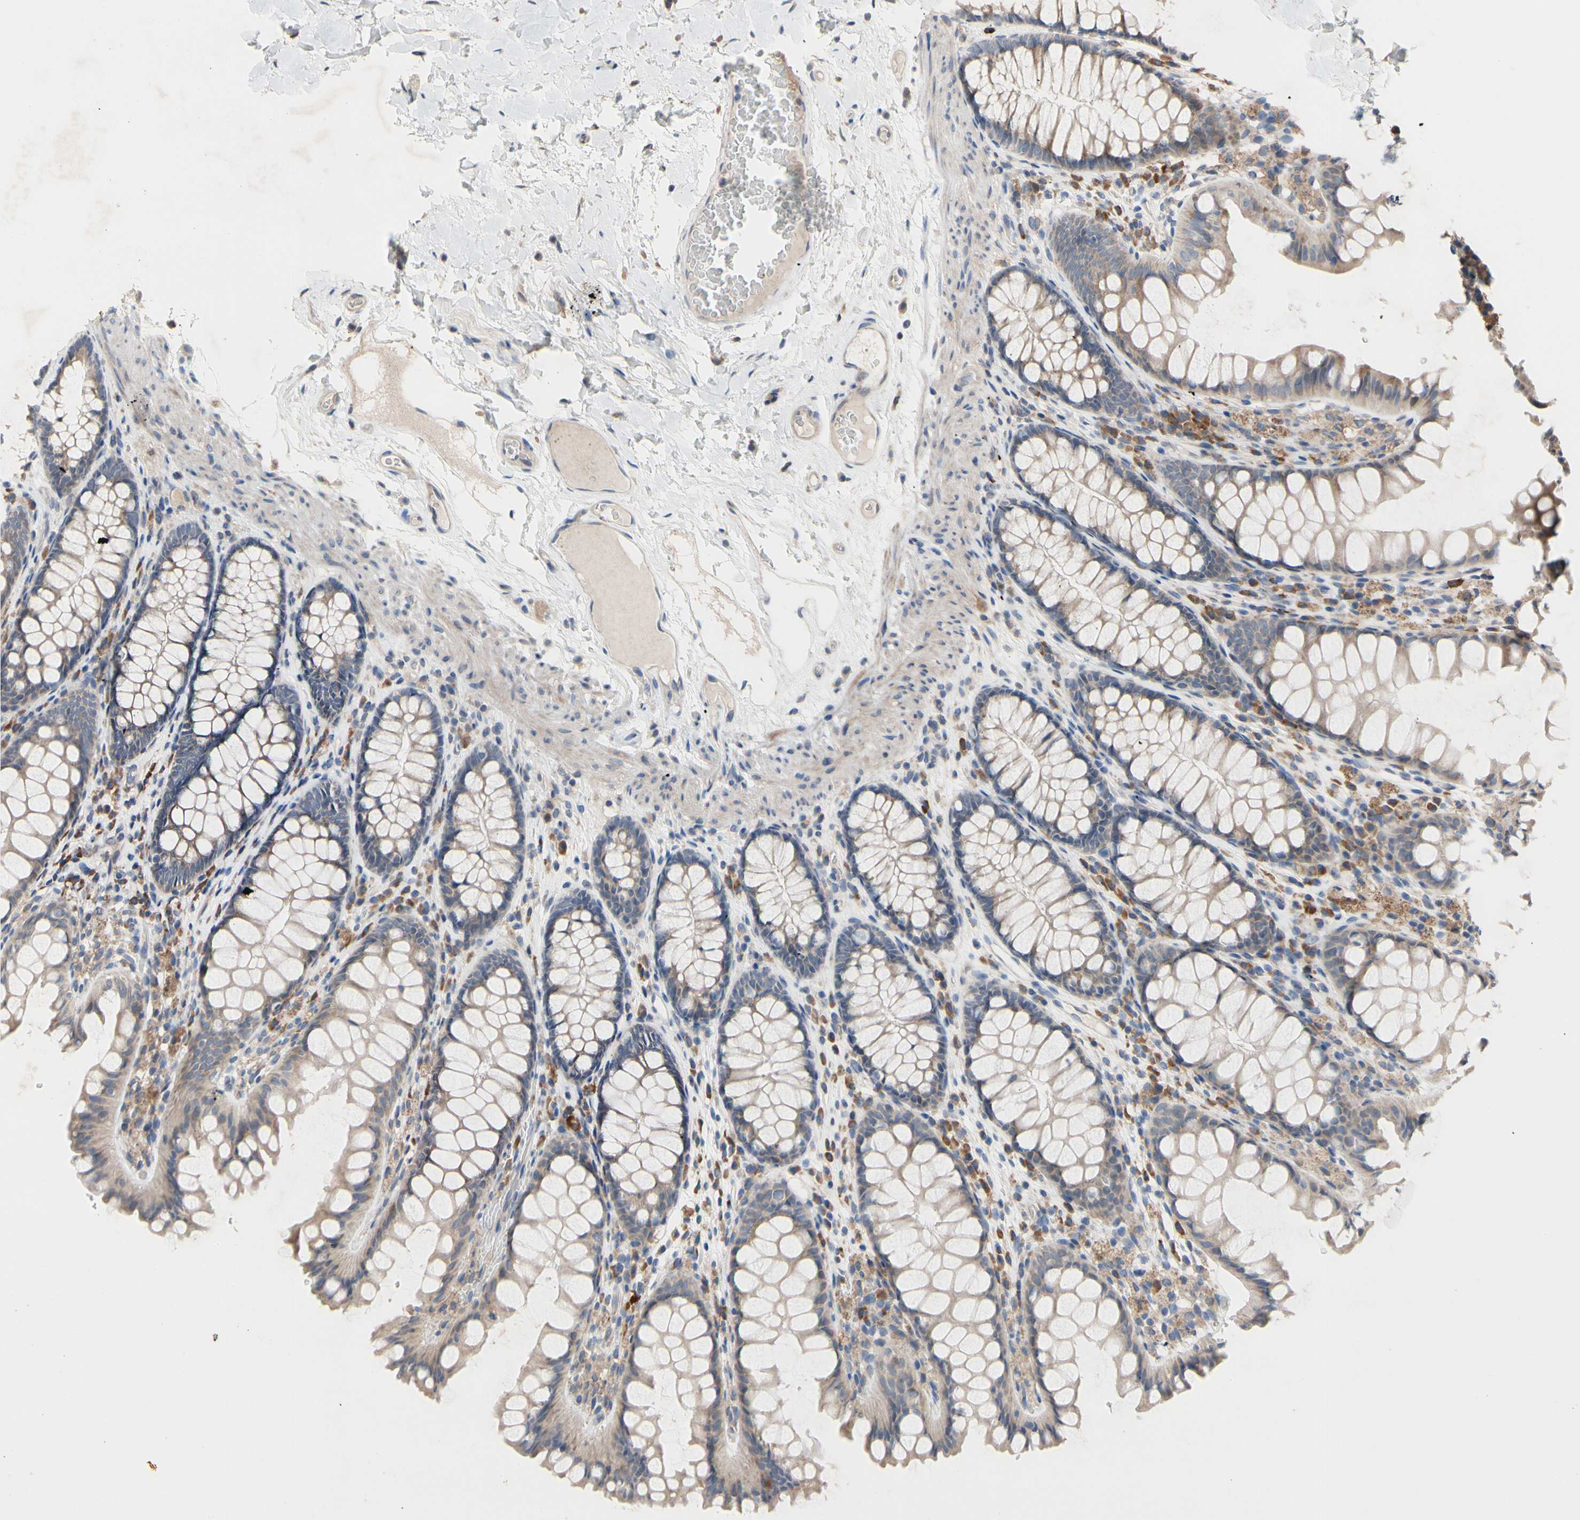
{"staining": {"intensity": "weak", "quantity": ">75%", "location": "cytoplasmic/membranous"}, "tissue": "colon", "cell_type": "Endothelial cells", "image_type": "normal", "snomed": [{"axis": "morphology", "description": "Normal tissue, NOS"}, {"axis": "topography", "description": "Colon"}], "caption": "Human colon stained with a protein marker shows weak staining in endothelial cells.", "gene": "TTC14", "patient": {"sex": "female", "age": 55}}